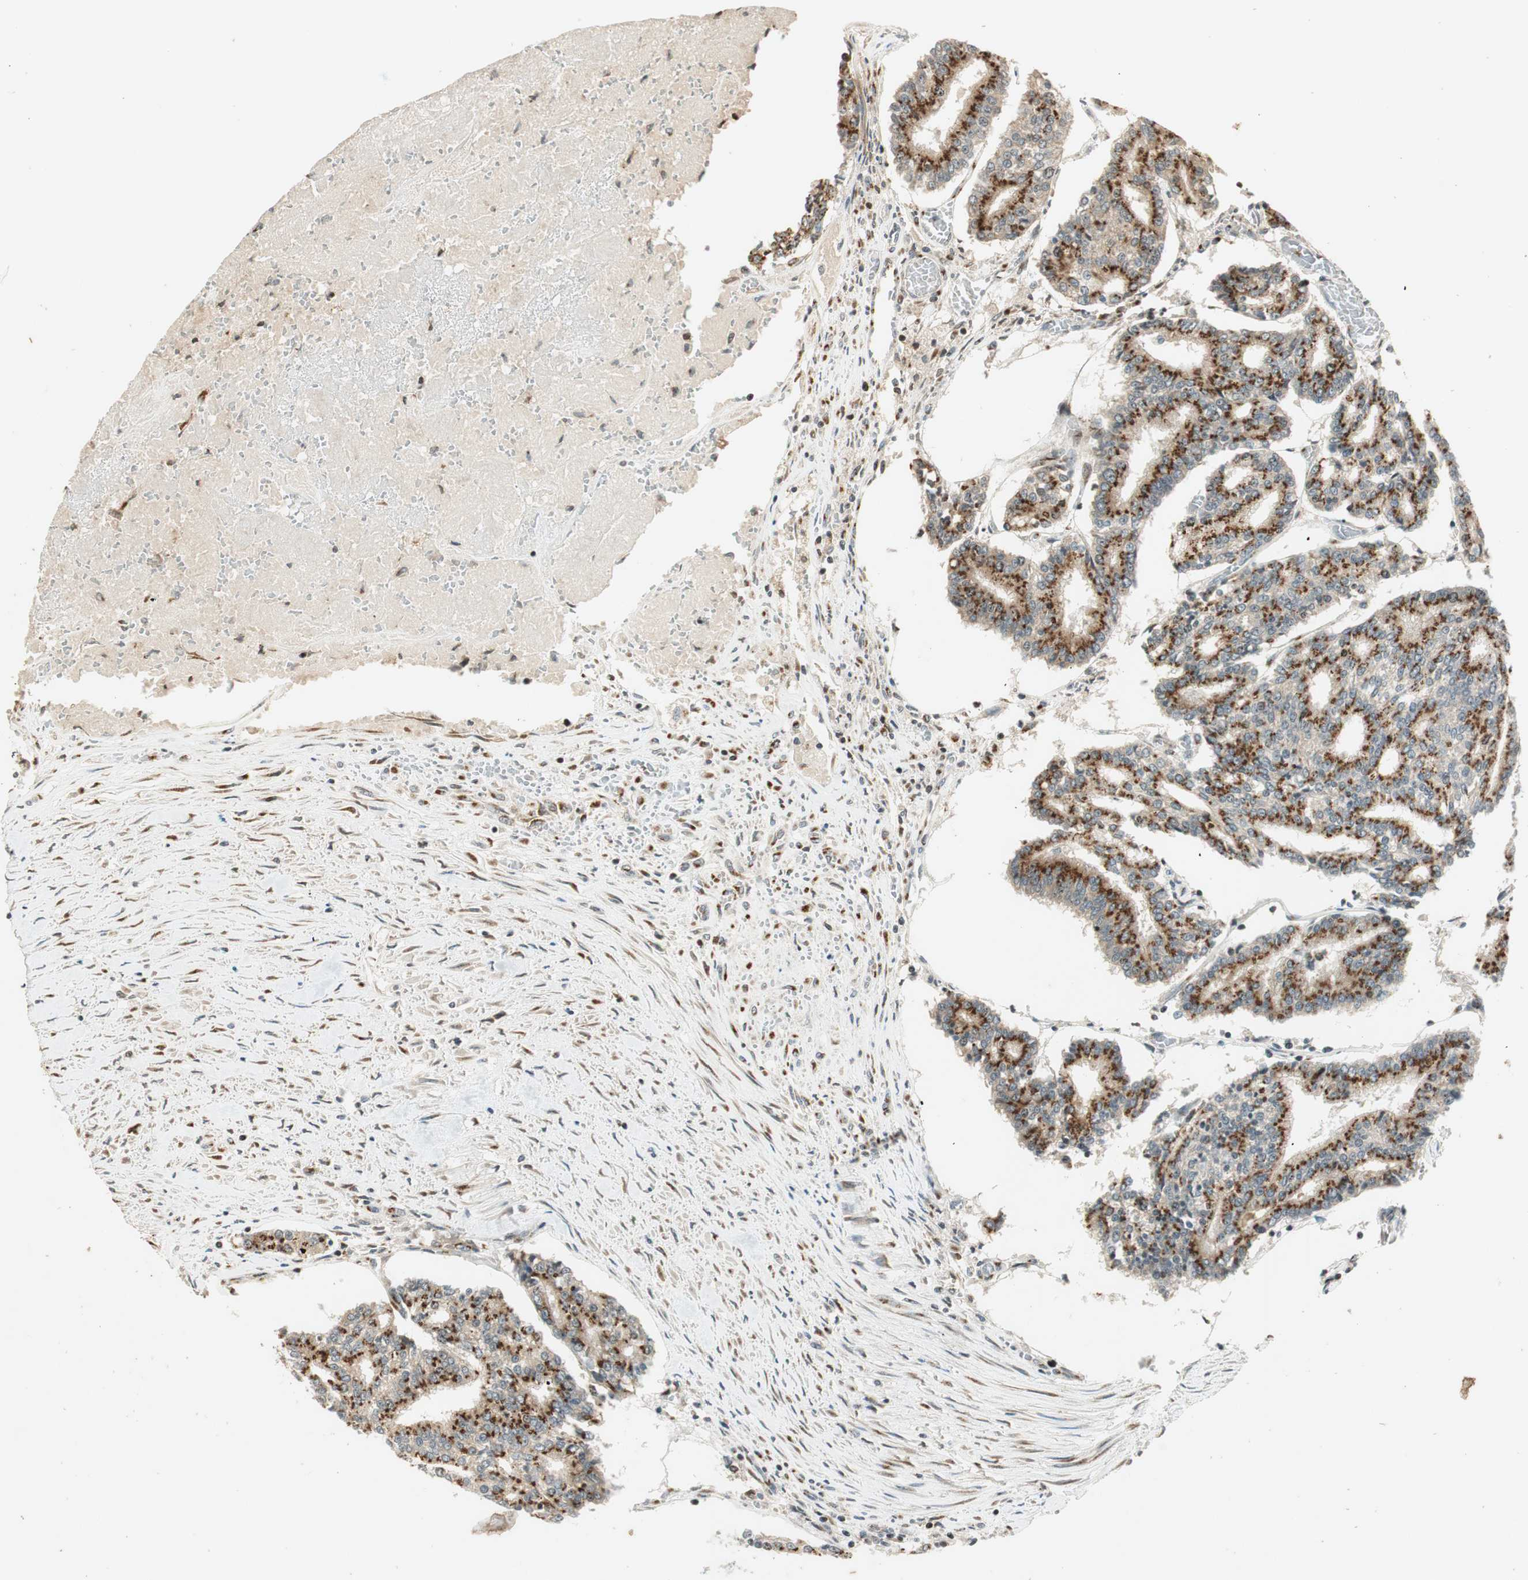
{"staining": {"intensity": "moderate", "quantity": ">75%", "location": "cytoplasmic/membranous"}, "tissue": "prostate cancer", "cell_type": "Tumor cells", "image_type": "cancer", "snomed": [{"axis": "morphology", "description": "Adenocarcinoma, High grade"}, {"axis": "topography", "description": "Prostate"}], "caption": "Moderate cytoplasmic/membranous expression for a protein is present in about >75% of tumor cells of prostate cancer using immunohistochemistry (IHC).", "gene": "NEO1", "patient": {"sex": "male", "age": 55}}